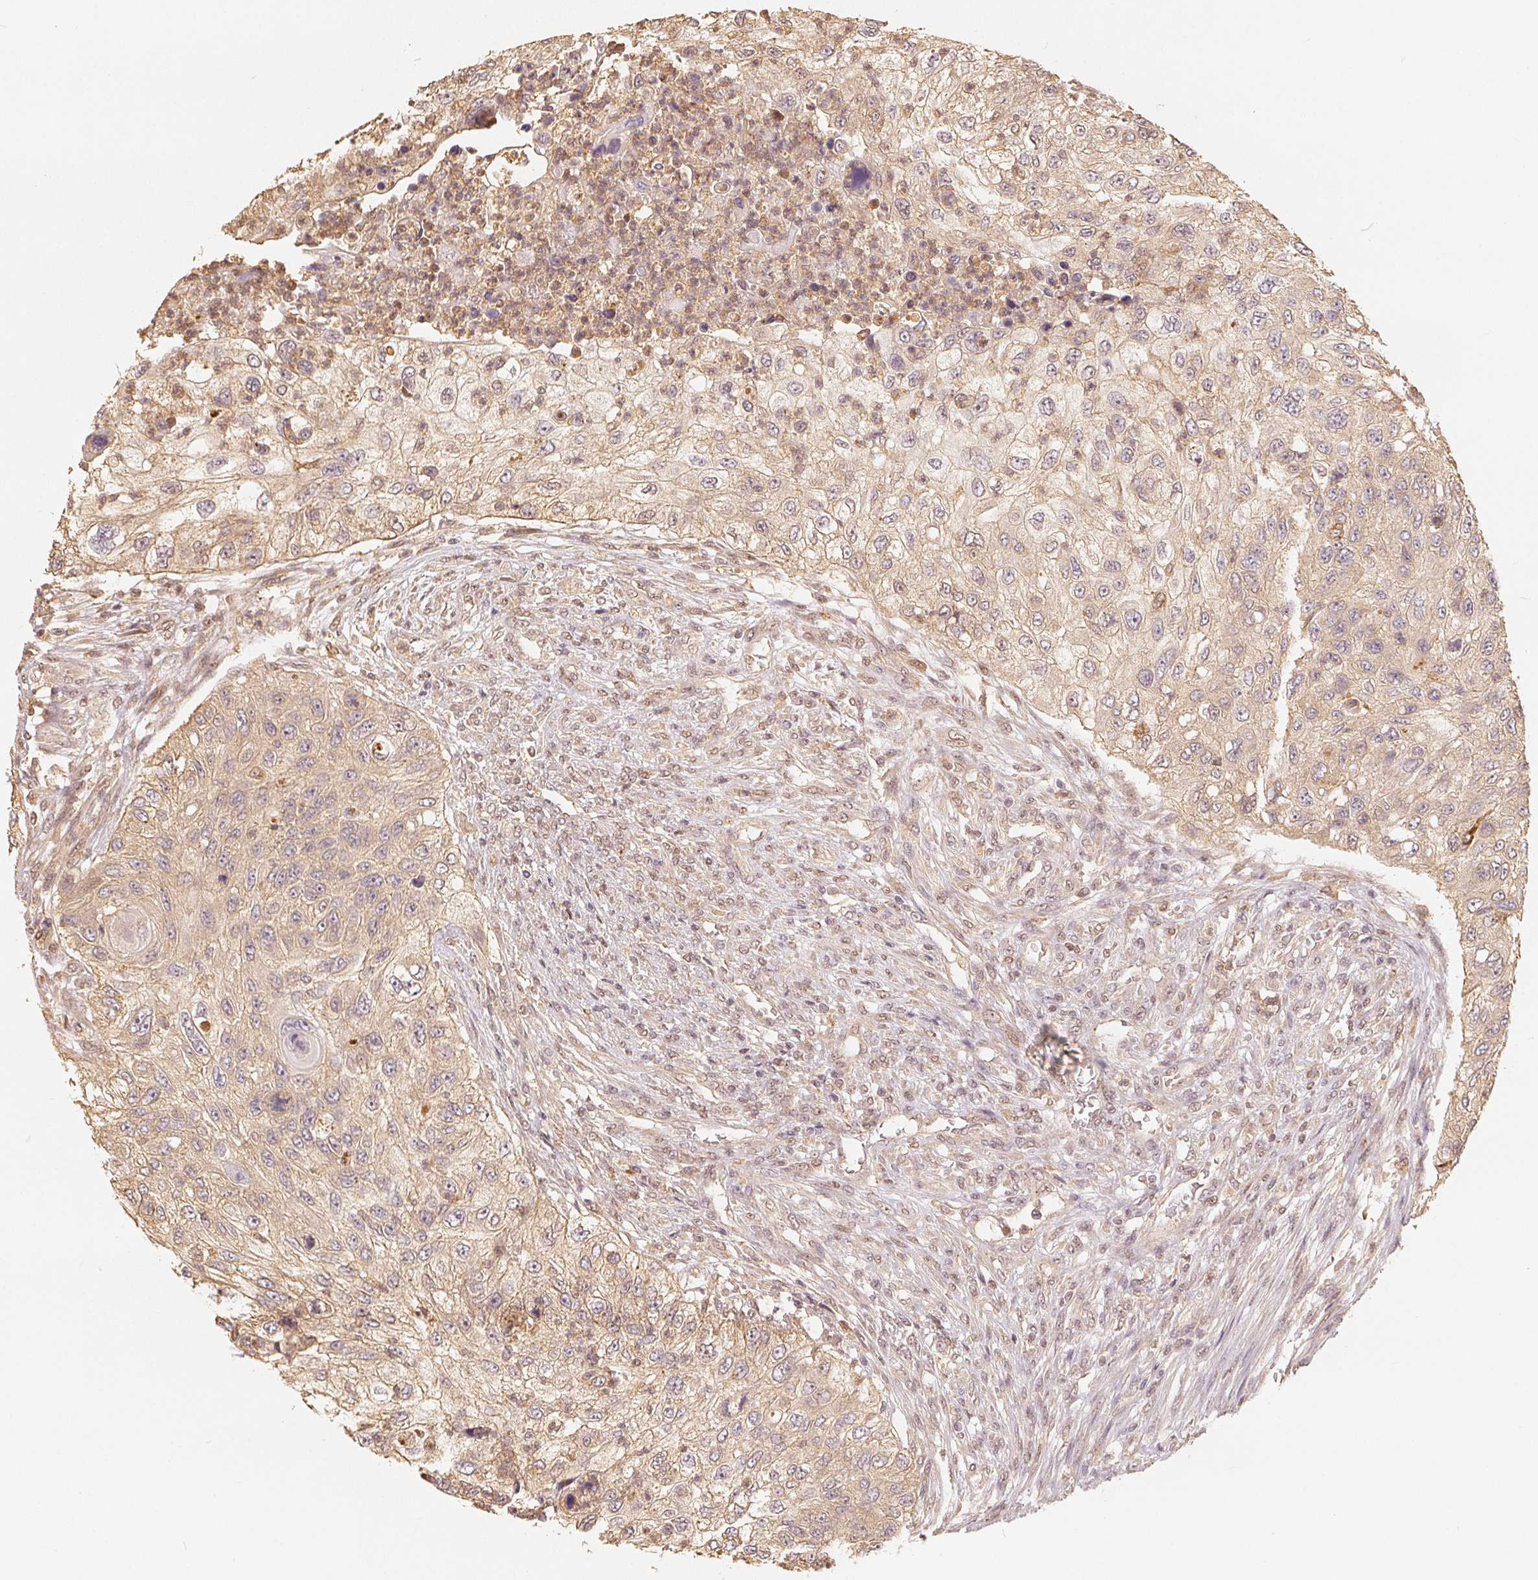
{"staining": {"intensity": "weak", "quantity": ">75%", "location": "cytoplasmic/membranous"}, "tissue": "urothelial cancer", "cell_type": "Tumor cells", "image_type": "cancer", "snomed": [{"axis": "morphology", "description": "Urothelial carcinoma, High grade"}, {"axis": "topography", "description": "Urinary bladder"}], "caption": "Human urothelial carcinoma (high-grade) stained for a protein (brown) reveals weak cytoplasmic/membranous positive positivity in approximately >75% of tumor cells.", "gene": "GUSB", "patient": {"sex": "female", "age": 60}}